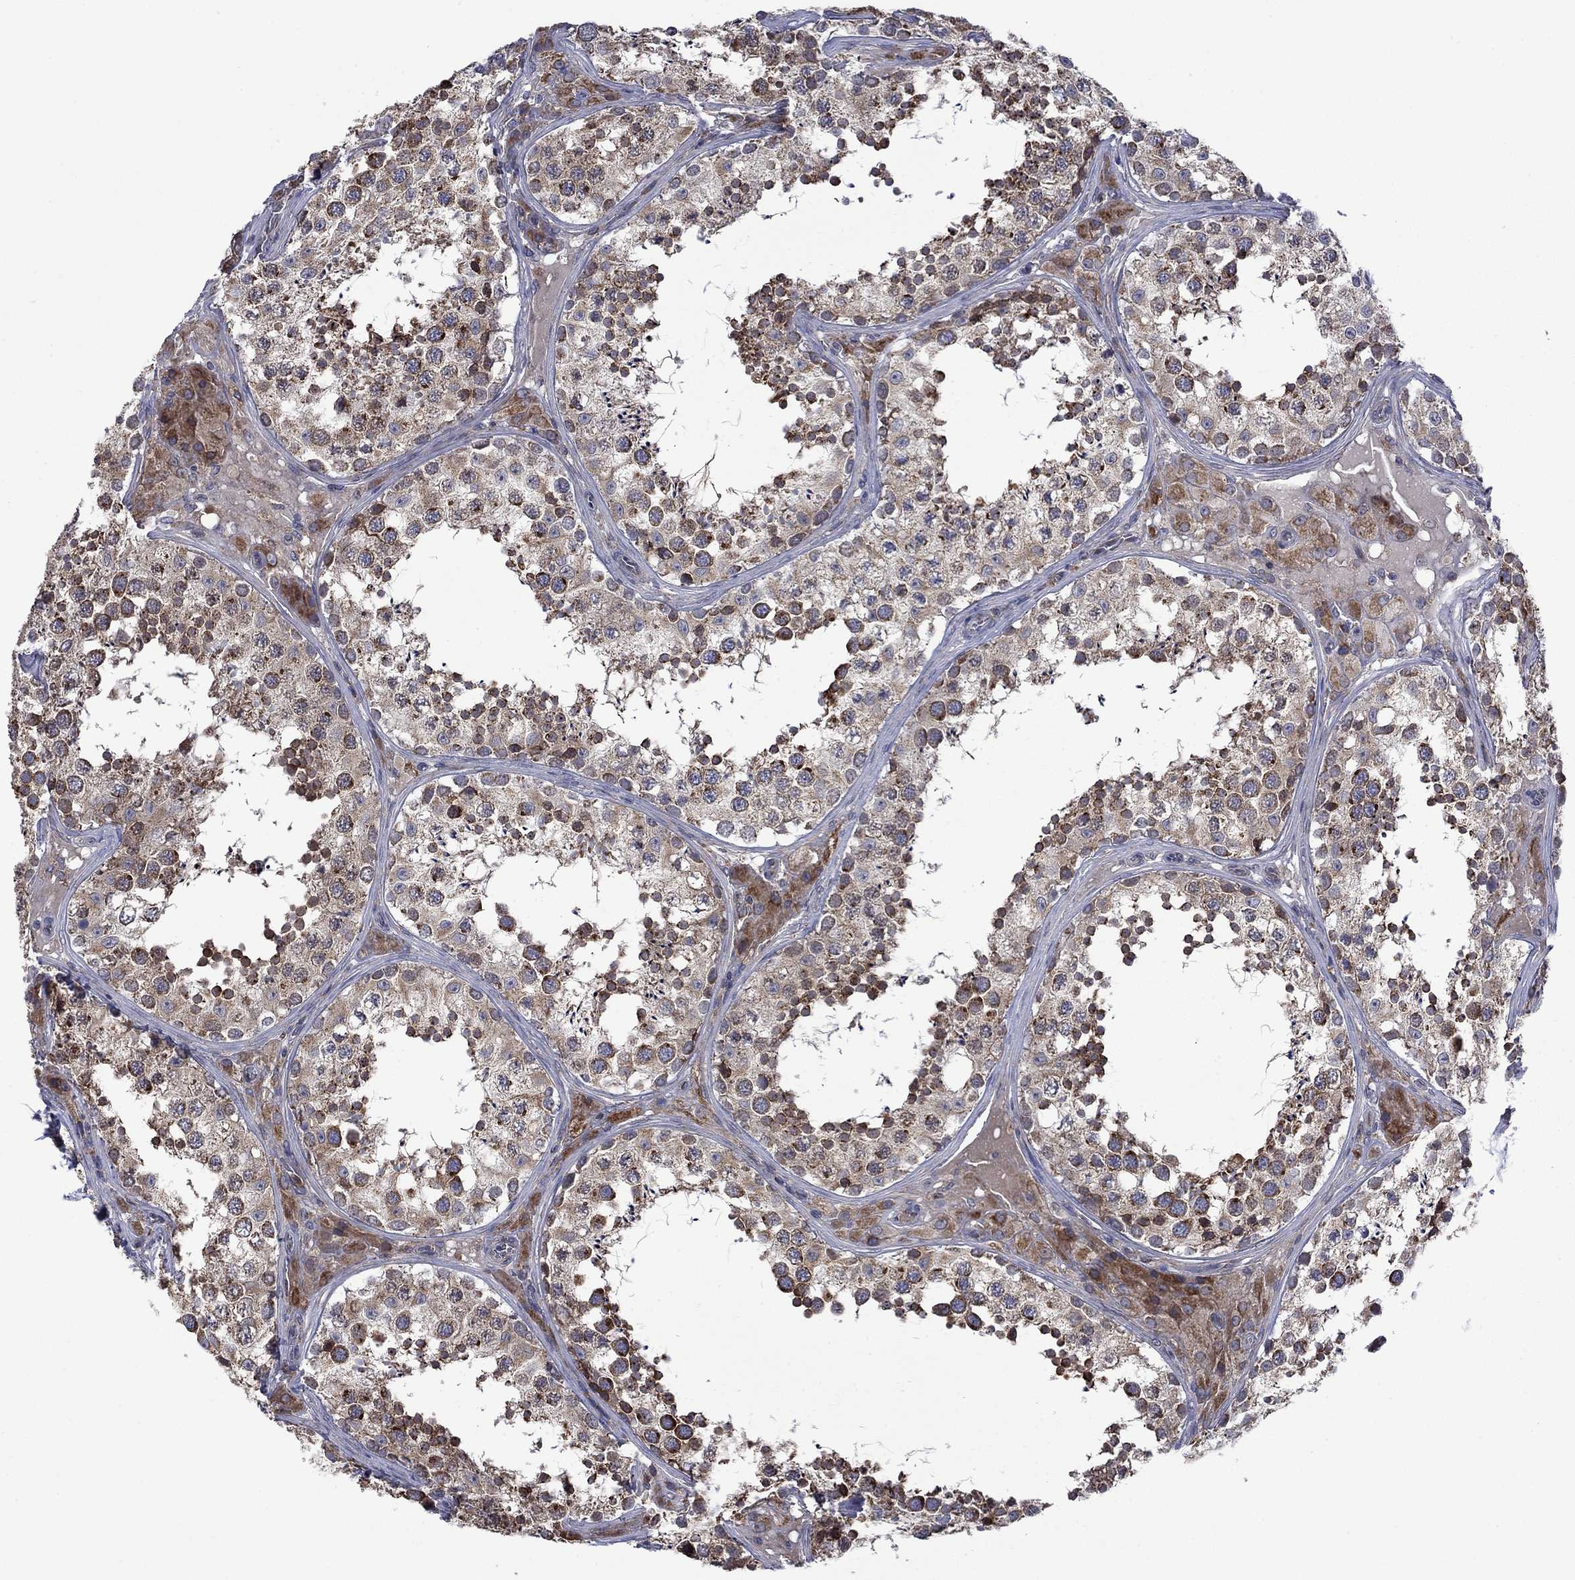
{"staining": {"intensity": "moderate", "quantity": ">75%", "location": "cytoplasmic/membranous"}, "tissue": "testis", "cell_type": "Cells in seminiferous ducts", "image_type": "normal", "snomed": [{"axis": "morphology", "description": "Normal tissue, NOS"}, {"axis": "topography", "description": "Testis"}], "caption": "There is medium levels of moderate cytoplasmic/membranous staining in cells in seminiferous ducts of normal testis, as demonstrated by immunohistochemical staining (brown color).", "gene": "FURIN", "patient": {"sex": "male", "age": 34}}